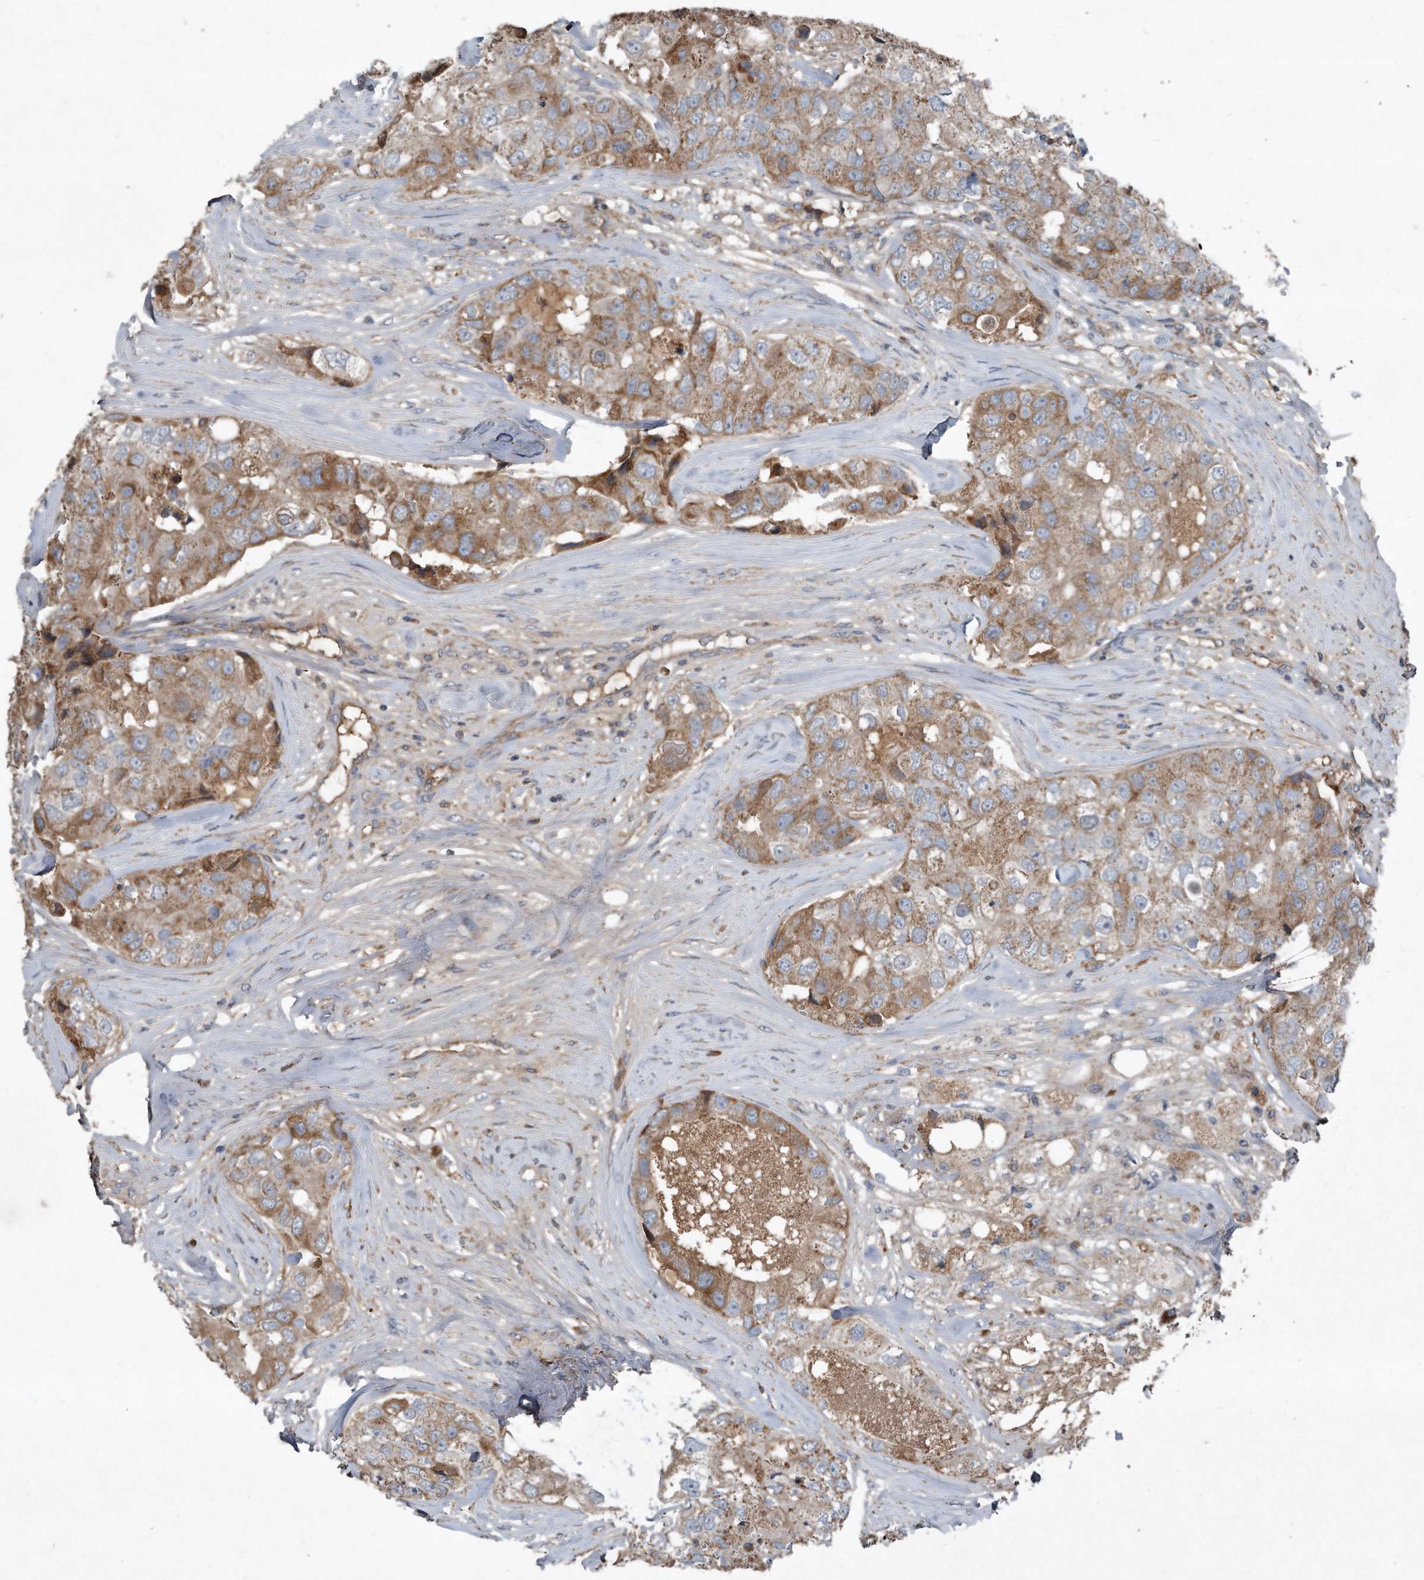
{"staining": {"intensity": "moderate", "quantity": ">75%", "location": "cytoplasmic/membranous"}, "tissue": "breast cancer", "cell_type": "Tumor cells", "image_type": "cancer", "snomed": [{"axis": "morphology", "description": "Duct carcinoma"}, {"axis": "topography", "description": "Breast"}], "caption": "A photomicrograph showing moderate cytoplasmic/membranous positivity in about >75% of tumor cells in breast cancer, as visualized by brown immunohistochemical staining.", "gene": "SDHA", "patient": {"sex": "female", "age": 62}}